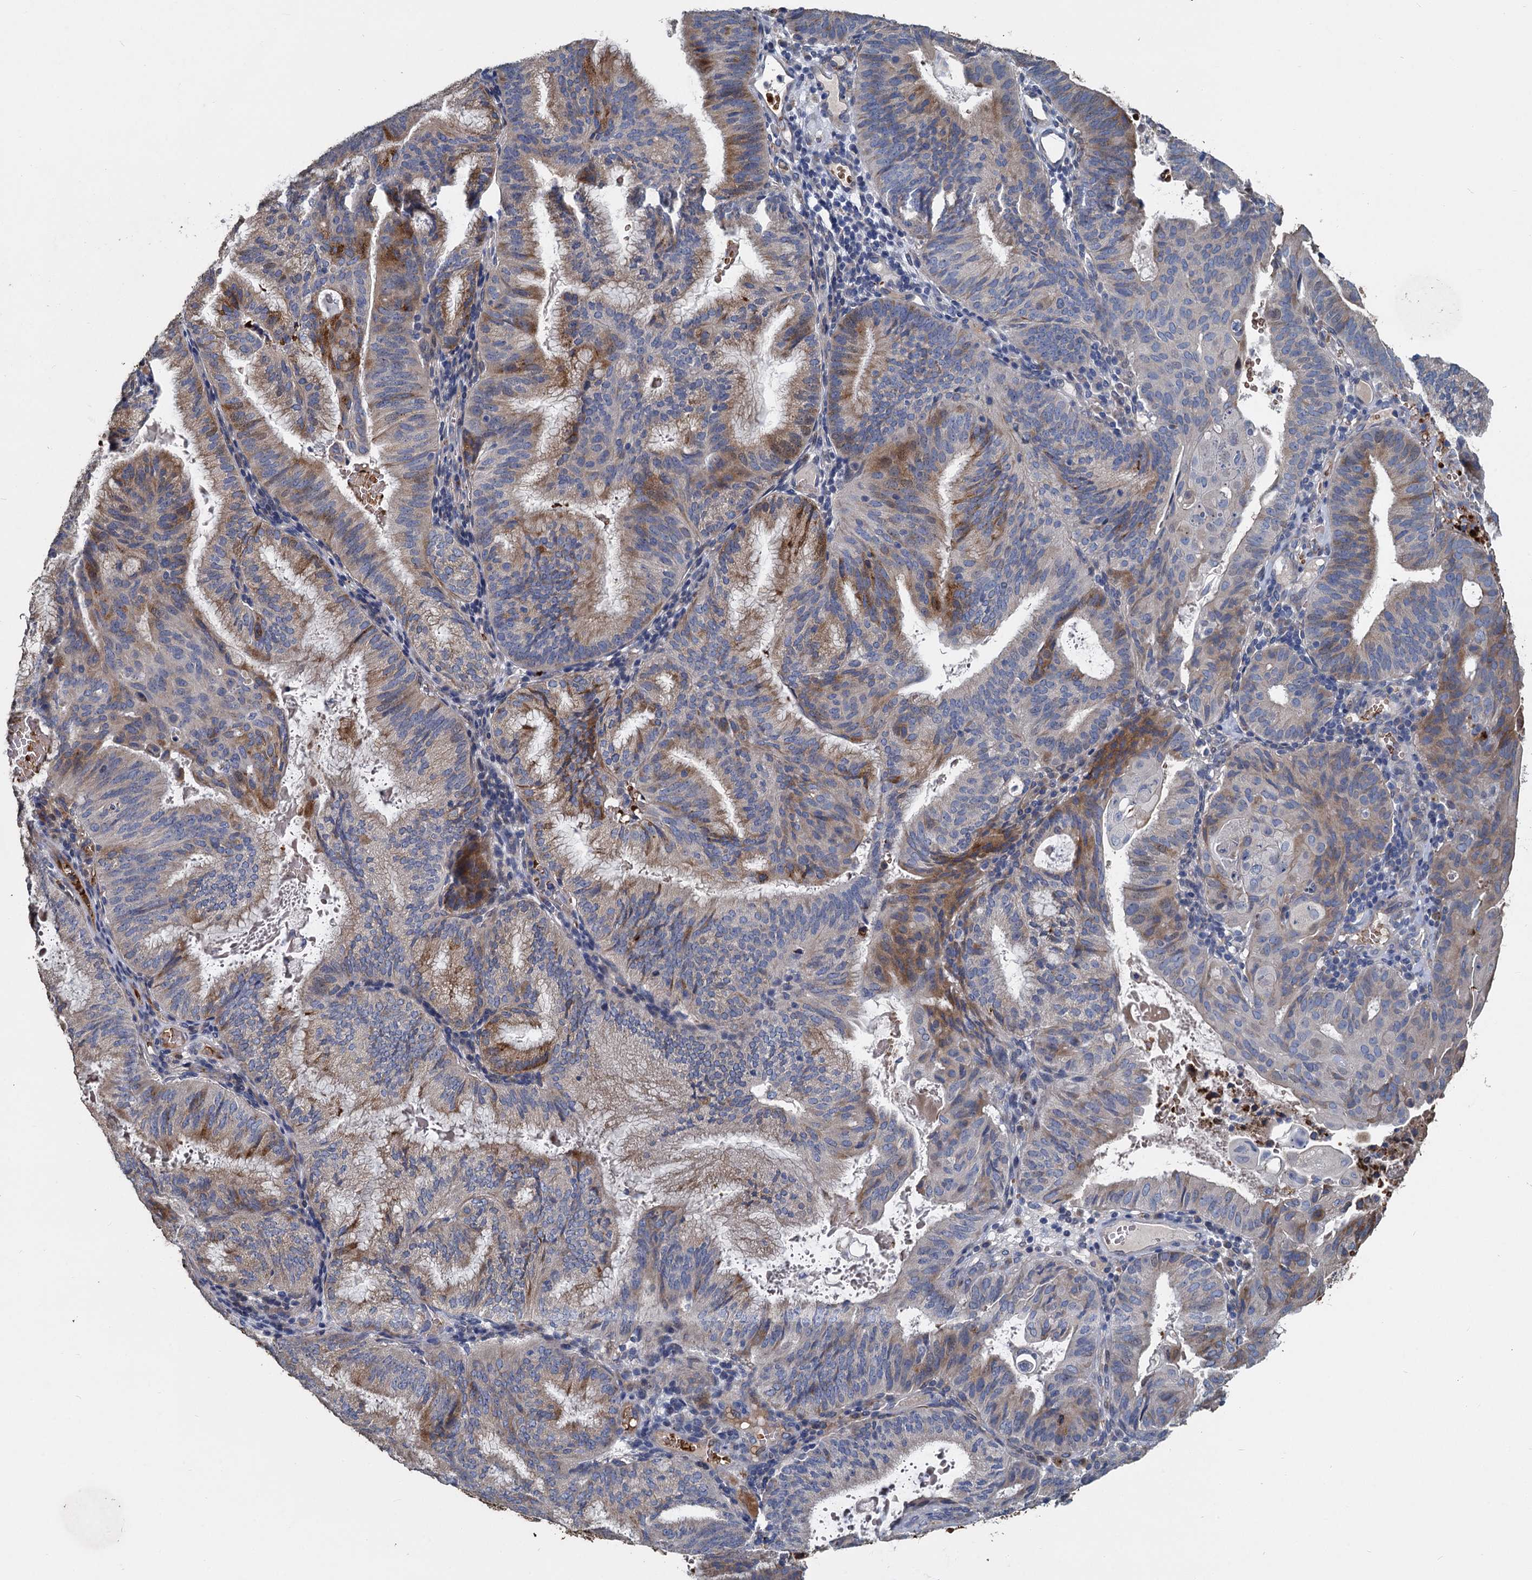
{"staining": {"intensity": "moderate", "quantity": "25%-75%", "location": "cytoplasmic/membranous"}, "tissue": "endometrial cancer", "cell_type": "Tumor cells", "image_type": "cancer", "snomed": [{"axis": "morphology", "description": "Adenocarcinoma, NOS"}, {"axis": "topography", "description": "Endometrium"}], "caption": "Immunohistochemical staining of adenocarcinoma (endometrial) reveals medium levels of moderate cytoplasmic/membranous protein positivity in about 25%-75% of tumor cells. The staining was performed using DAB to visualize the protein expression in brown, while the nuclei were stained in blue with hematoxylin (Magnification: 20x).", "gene": "TCTN2", "patient": {"sex": "female", "age": 49}}